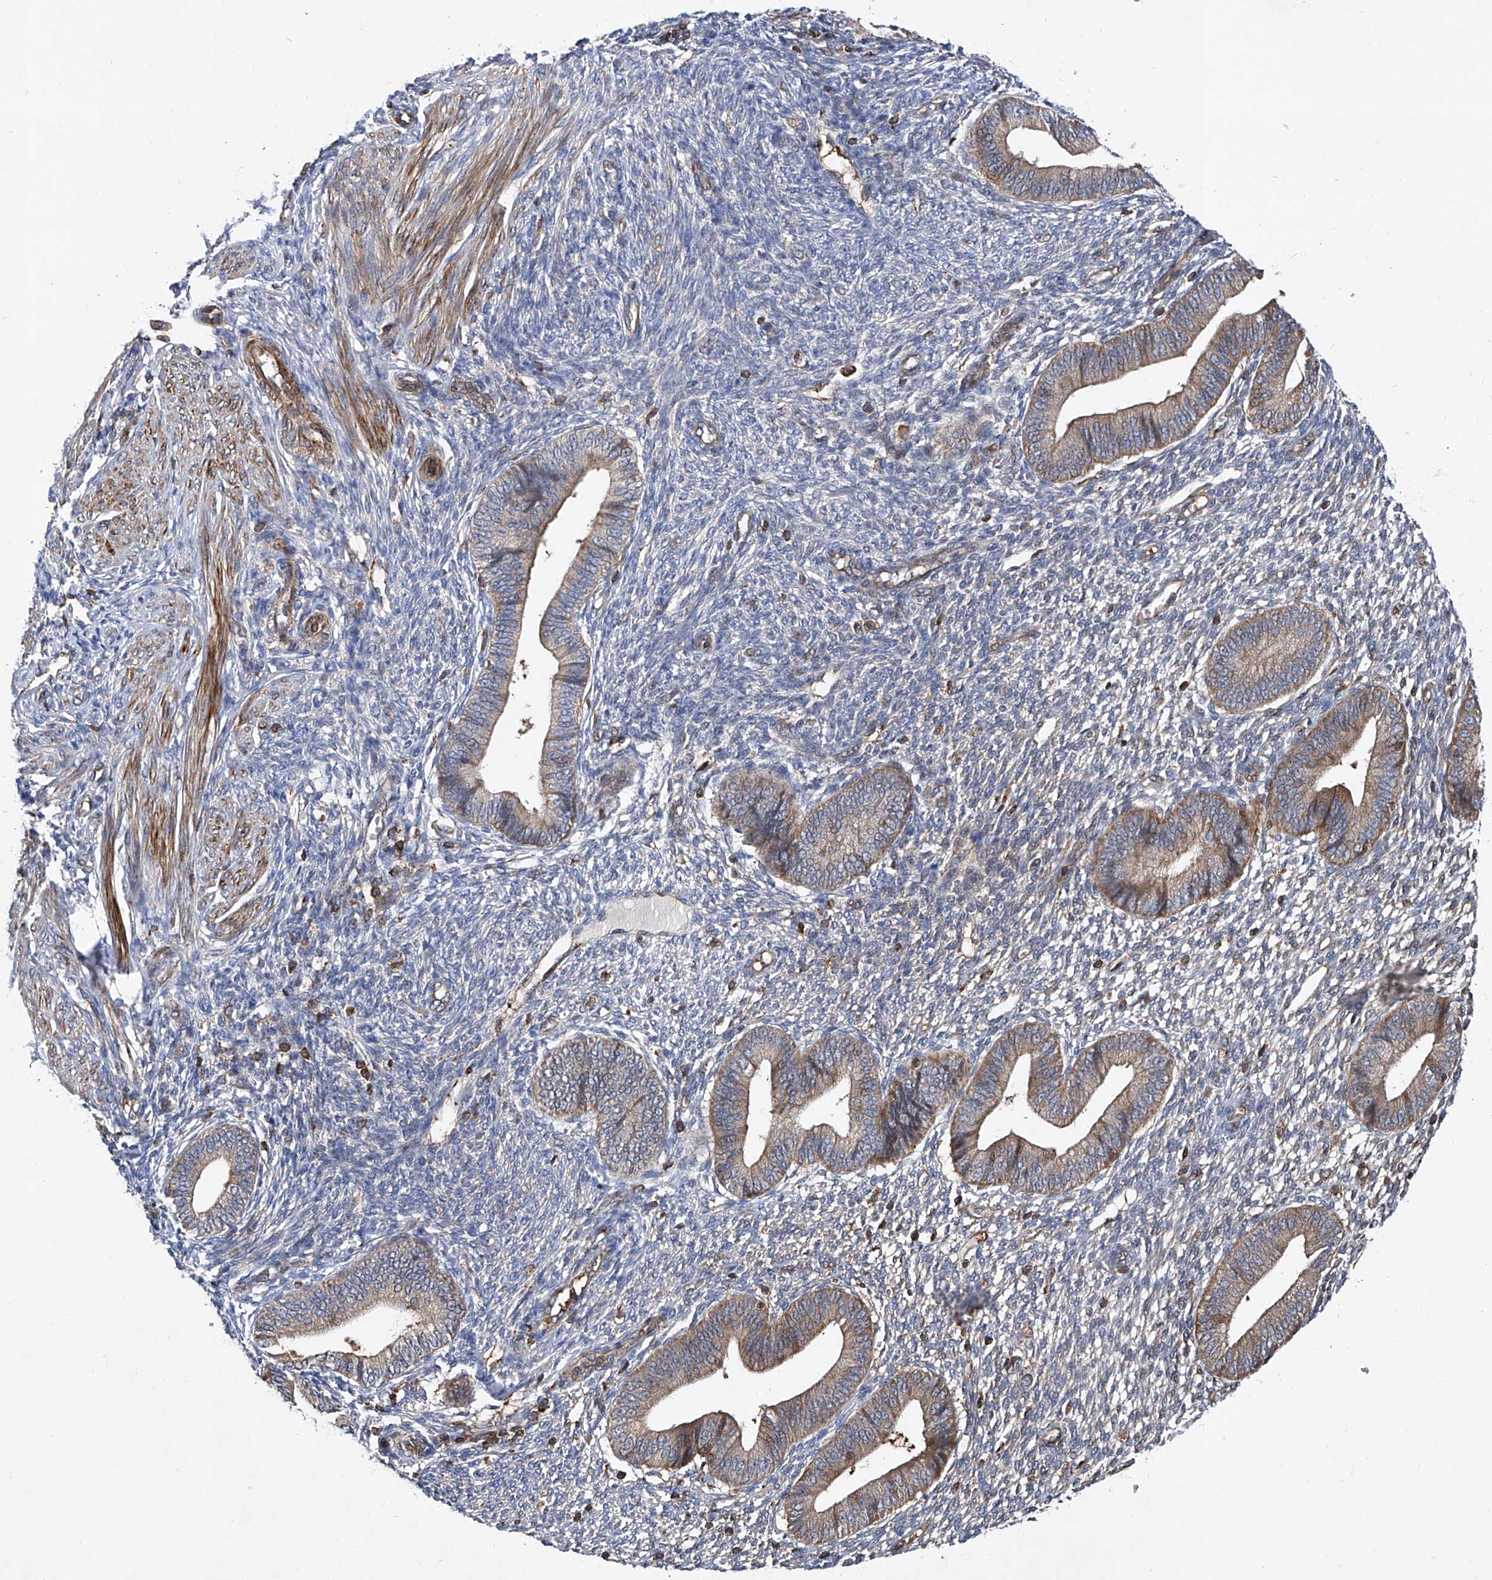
{"staining": {"intensity": "negative", "quantity": "none", "location": "none"}, "tissue": "endometrium", "cell_type": "Cells in endometrial stroma", "image_type": "normal", "snomed": [{"axis": "morphology", "description": "Normal tissue, NOS"}, {"axis": "topography", "description": "Endometrium"}], "caption": "Immunohistochemistry (IHC) photomicrograph of unremarkable human endometrium stained for a protein (brown), which displays no expression in cells in endometrial stroma.", "gene": "NT5C3A", "patient": {"sex": "female", "age": 46}}